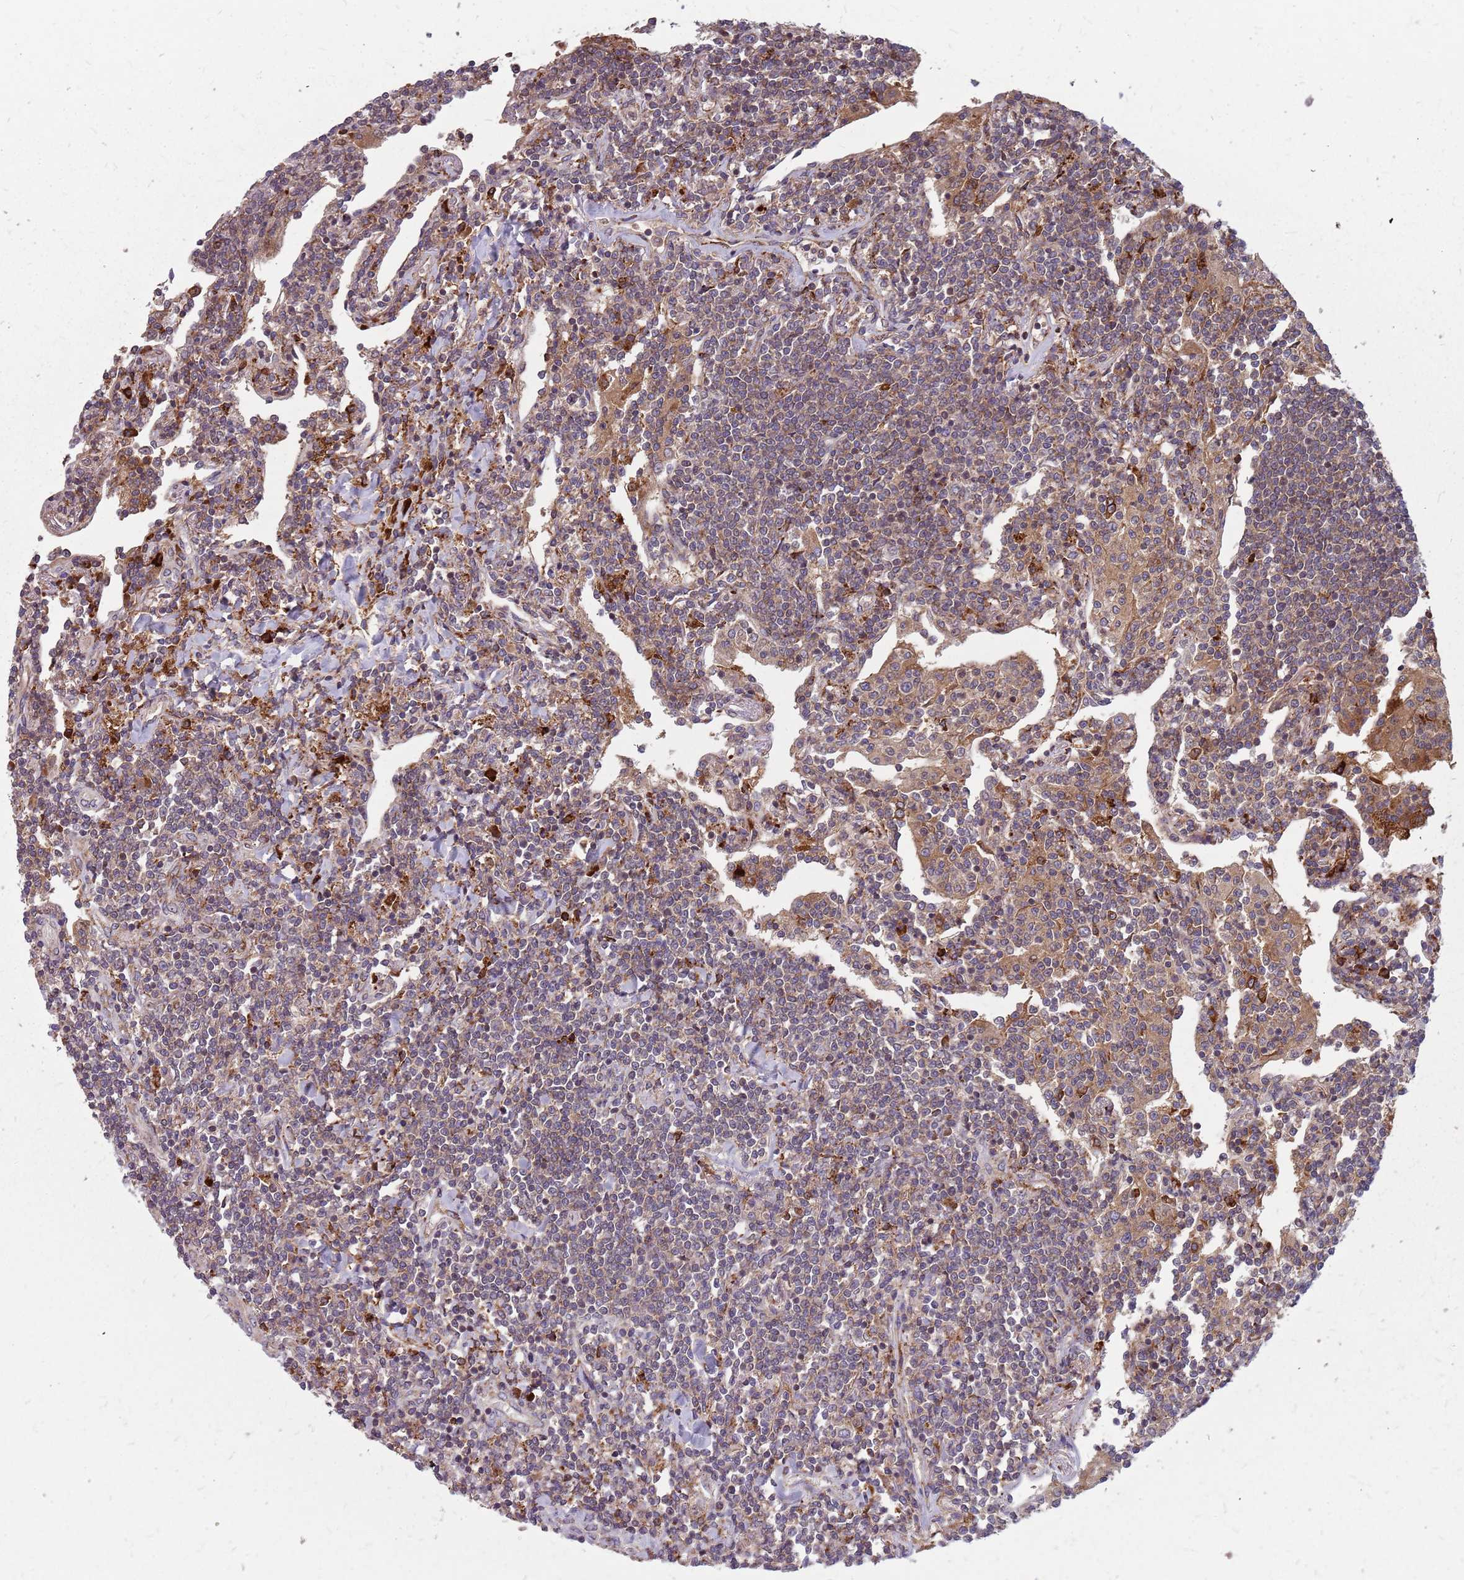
{"staining": {"intensity": "weak", "quantity": ">75%", "location": "cytoplasmic/membranous"}, "tissue": "lymphoma", "cell_type": "Tumor cells", "image_type": "cancer", "snomed": [{"axis": "morphology", "description": "Malignant lymphoma, non-Hodgkin's type, Low grade"}, {"axis": "topography", "description": "Lung"}], "caption": "Immunohistochemical staining of lymphoma reveals weak cytoplasmic/membranous protein expression in approximately >75% of tumor cells.", "gene": "NME4", "patient": {"sex": "female", "age": 71}}